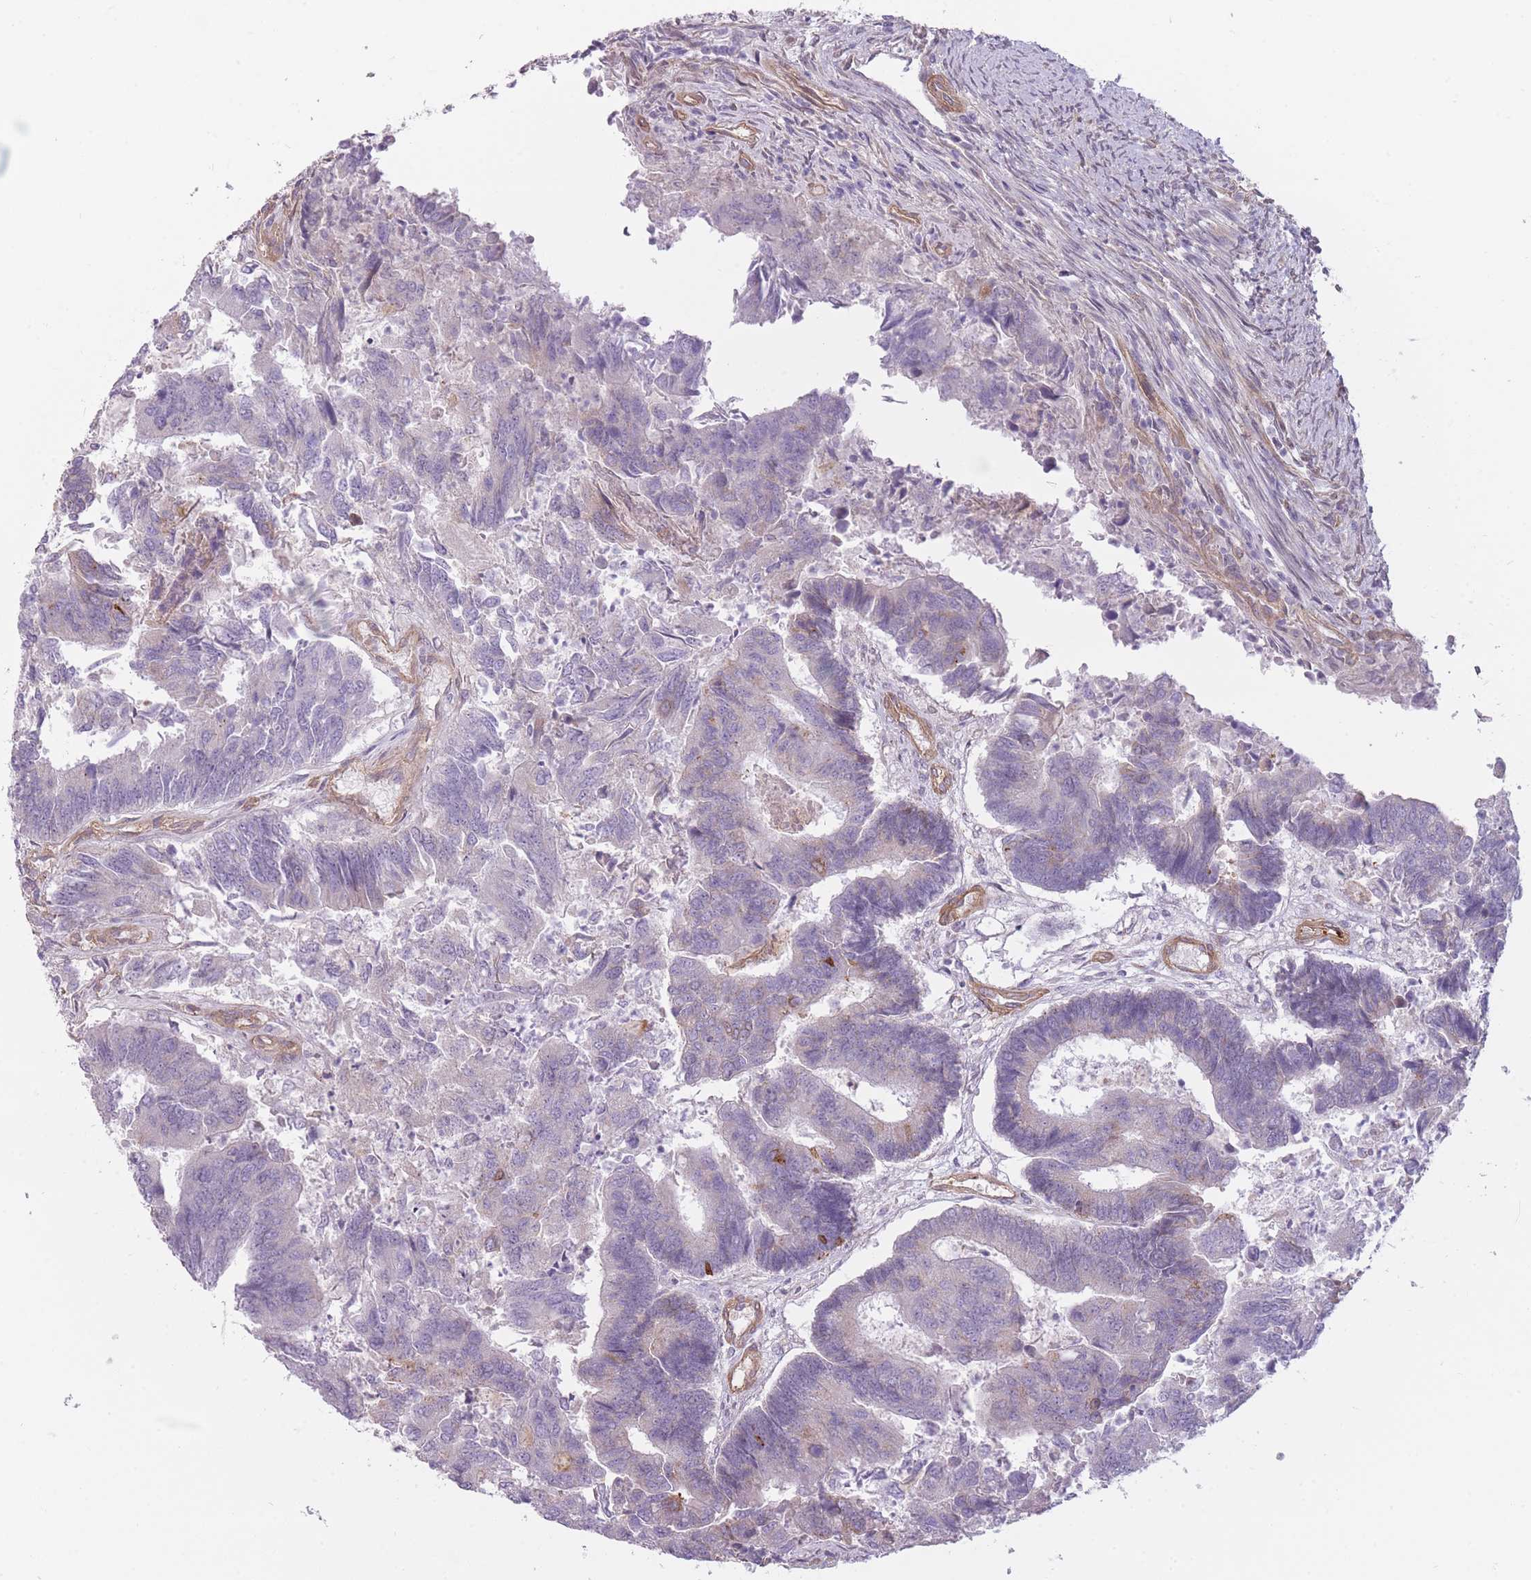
{"staining": {"intensity": "negative", "quantity": "none", "location": "none"}, "tissue": "colorectal cancer", "cell_type": "Tumor cells", "image_type": "cancer", "snomed": [{"axis": "morphology", "description": "Adenocarcinoma, NOS"}, {"axis": "topography", "description": "Colon"}], "caption": "Adenocarcinoma (colorectal) was stained to show a protein in brown. There is no significant expression in tumor cells. Brightfield microscopy of IHC stained with DAB (brown) and hematoxylin (blue), captured at high magnification.", "gene": "PGRMC2", "patient": {"sex": "female", "age": 67}}